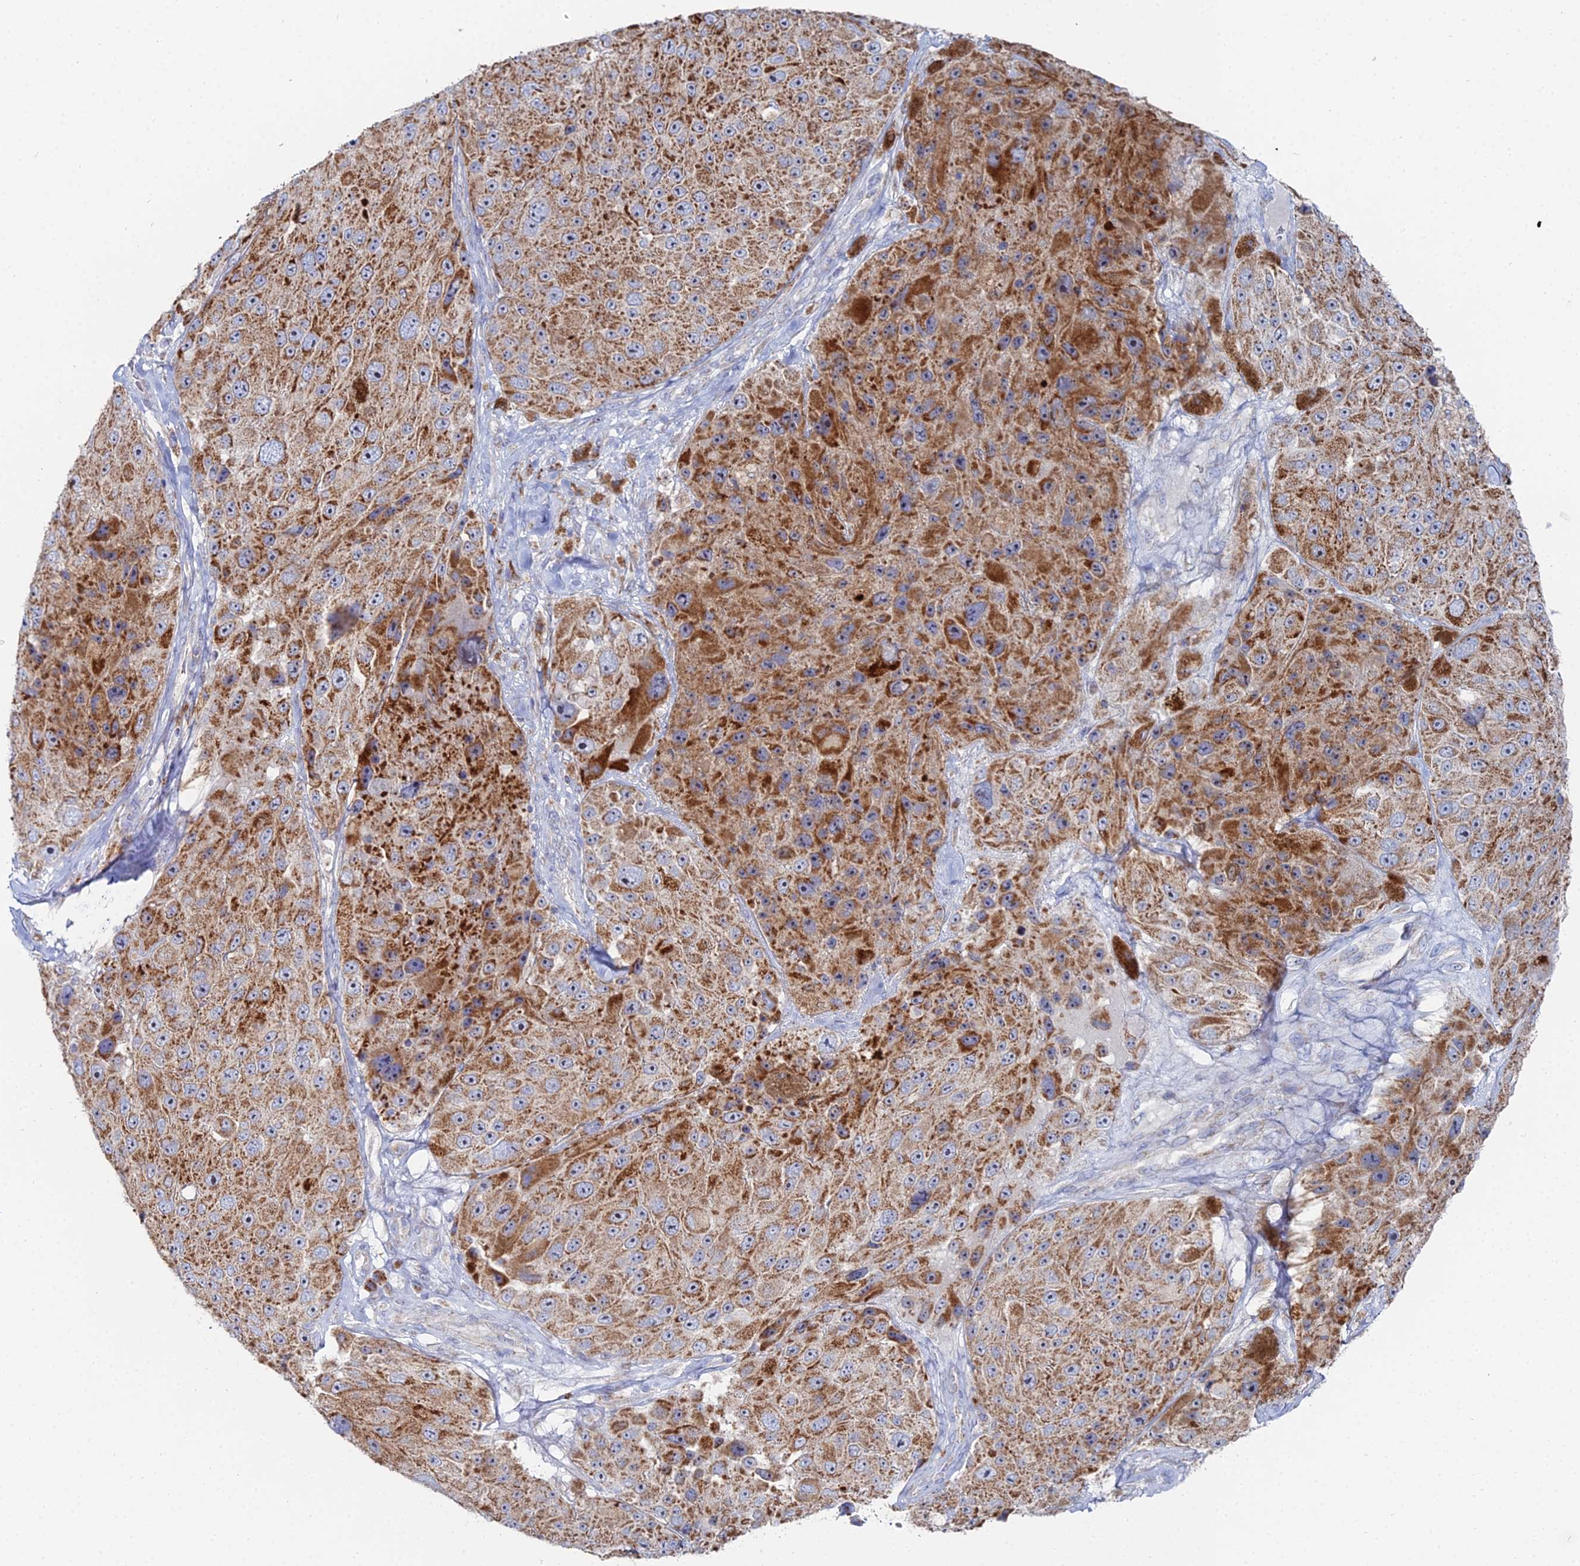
{"staining": {"intensity": "strong", "quantity": ">75%", "location": "cytoplasmic/membranous"}, "tissue": "melanoma", "cell_type": "Tumor cells", "image_type": "cancer", "snomed": [{"axis": "morphology", "description": "Malignant melanoma, Metastatic site"}, {"axis": "topography", "description": "Lymph node"}], "caption": "IHC image of human melanoma stained for a protein (brown), which demonstrates high levels of strong cytoplasmic/membranous staining in approximately >75% of tumor cells.", "gene": "MPC1", "patient": {"sex": "male", "age": 62}}